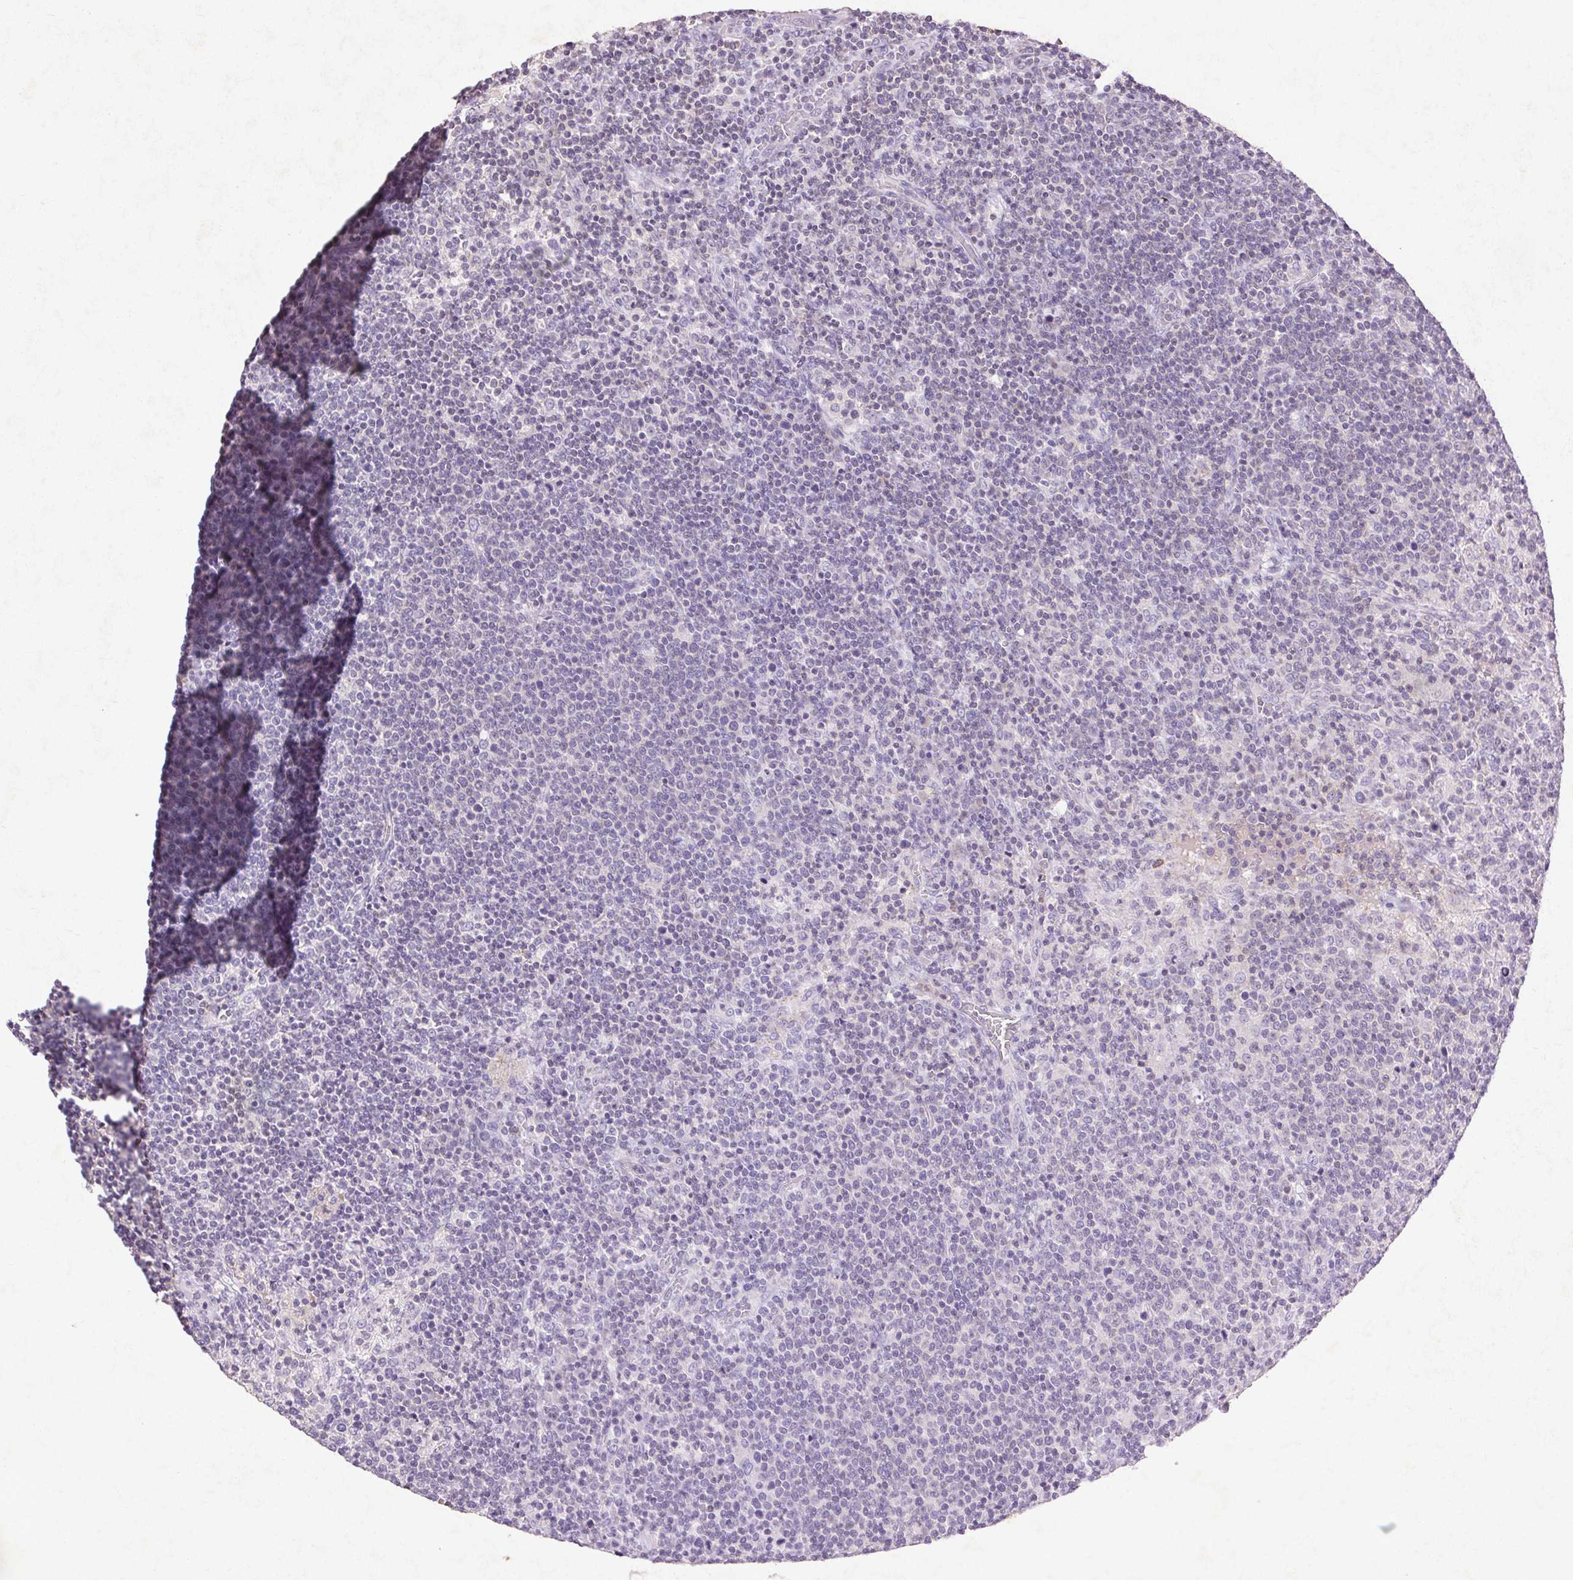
{"staining": {"intensity": "negative", "quantity": "none", "location": "none"}, "tissue": "lymphoma", "cell_type": "Tumor cells", "image_type": "cancer", "snomed": [{"axis": "morphology", "description": "Malignant lymphoma, non-Hodgkin's type, High grade"}, {"axis": "topography", "description": "Lymph node"}], "caption": "IHC image of neoplastic tissue: lymphoma stained with DAB shows no significant protein positivity in tumor cells. The staining is performed using DAB (3,3'-diaminobenzidine) brown chromogen with nuclei counter-stained in using hematoxylin.", "gene": "FNDC7", "patient": {"sex": "male", "age": 61}}